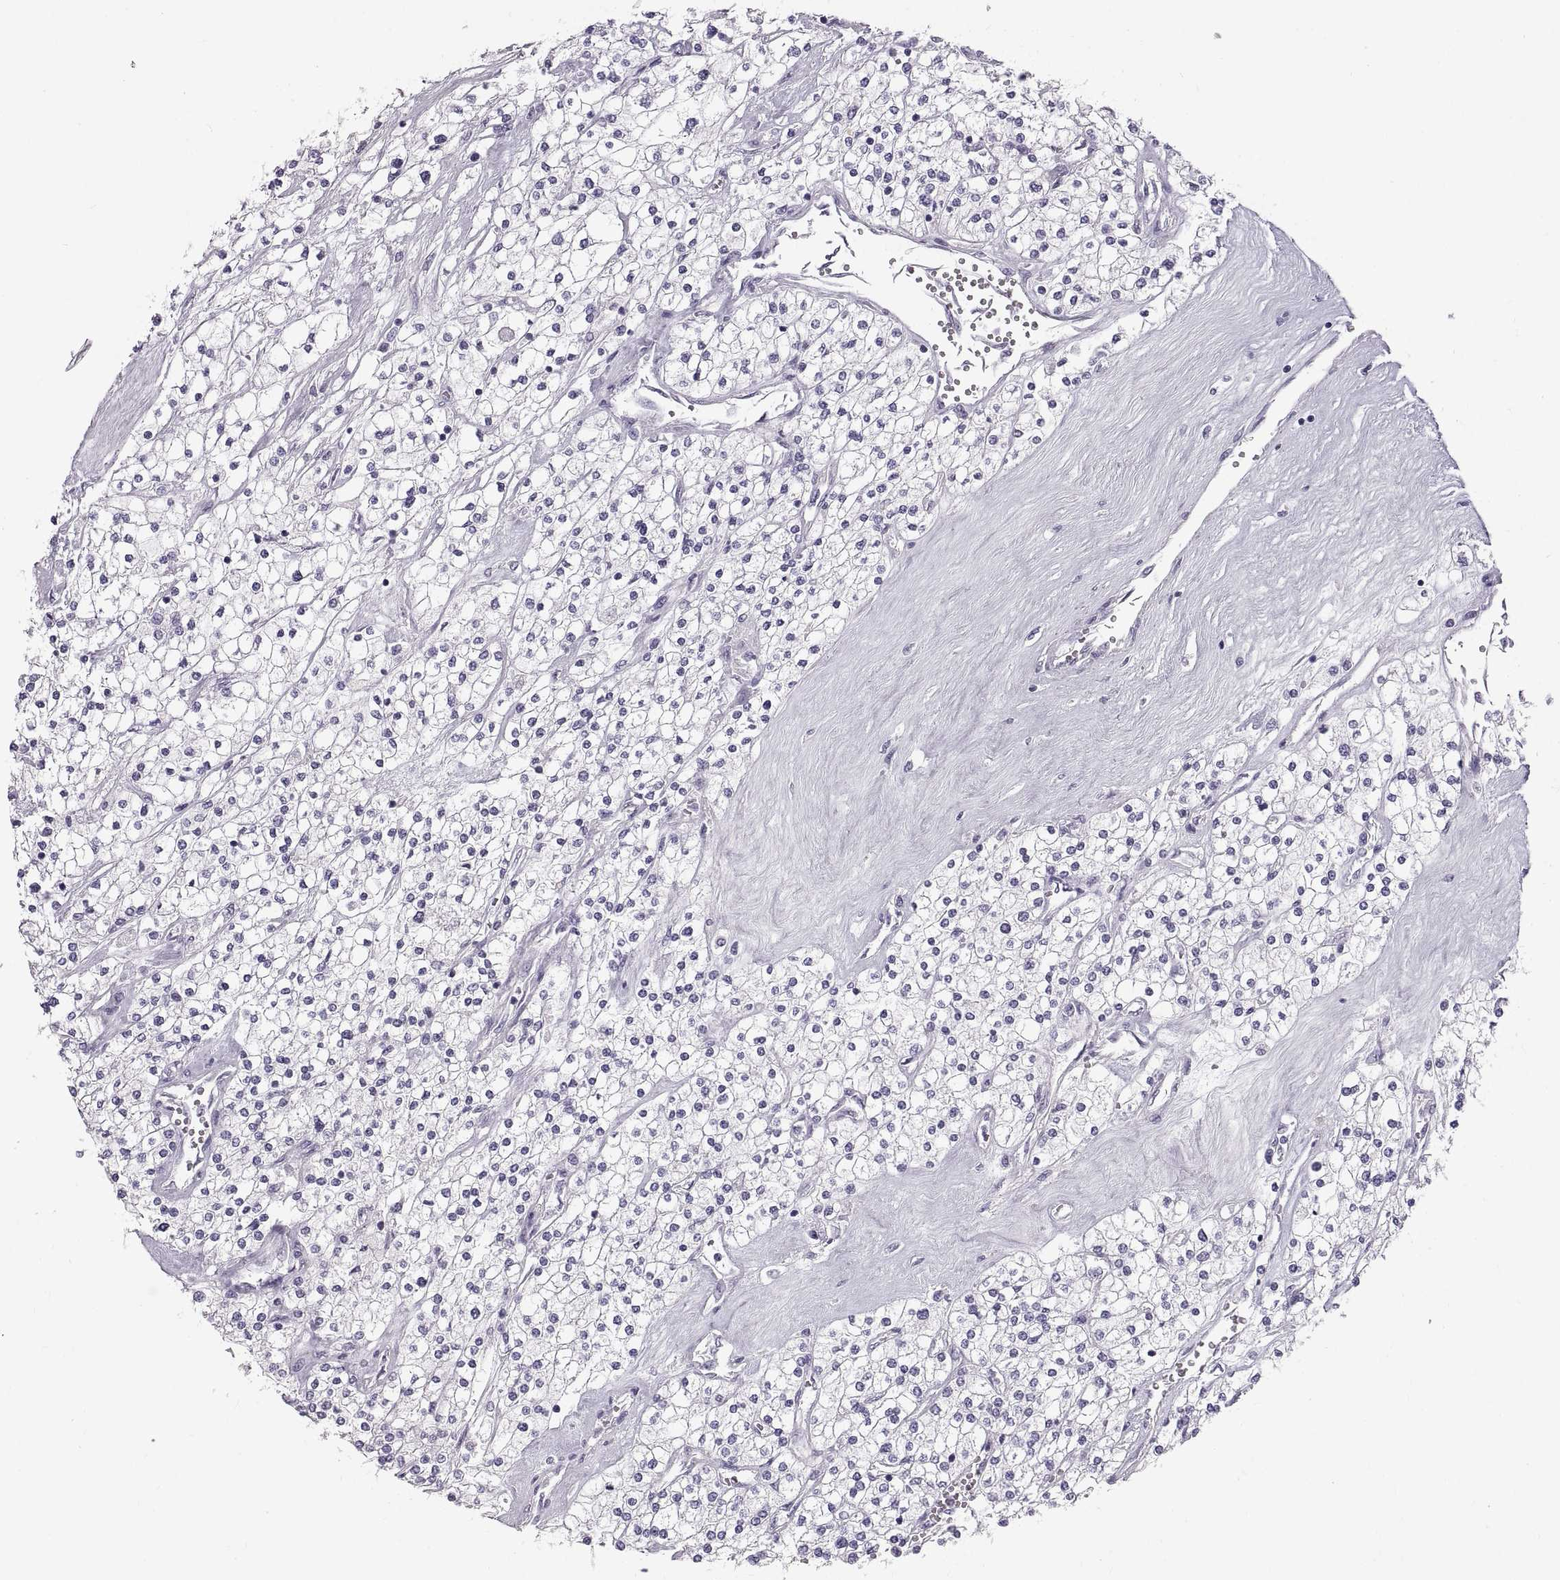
{"staining": {"intensity": "negative", "quantity": "none", "location": "none"}, "tissue": "renal cancer", "cell_type": "Tumor cells", "image_type": "cancer", "snomed": [{"axis": "morphology", "description": "Adenocarcinoma, NOS"}, {"axis": "topography", "description": "Kidney"}], "caption": "Immunohistochemical staining of renal adenocarcinoma exhibits no significant positivity in tumor cells. (Stains: DAB IHC with hematoxylin counter stain, Microscopy: brightfield microscopy at high magnification).", "gene": "WFDC8", "patient": {"sex": "male", "age": 80}}